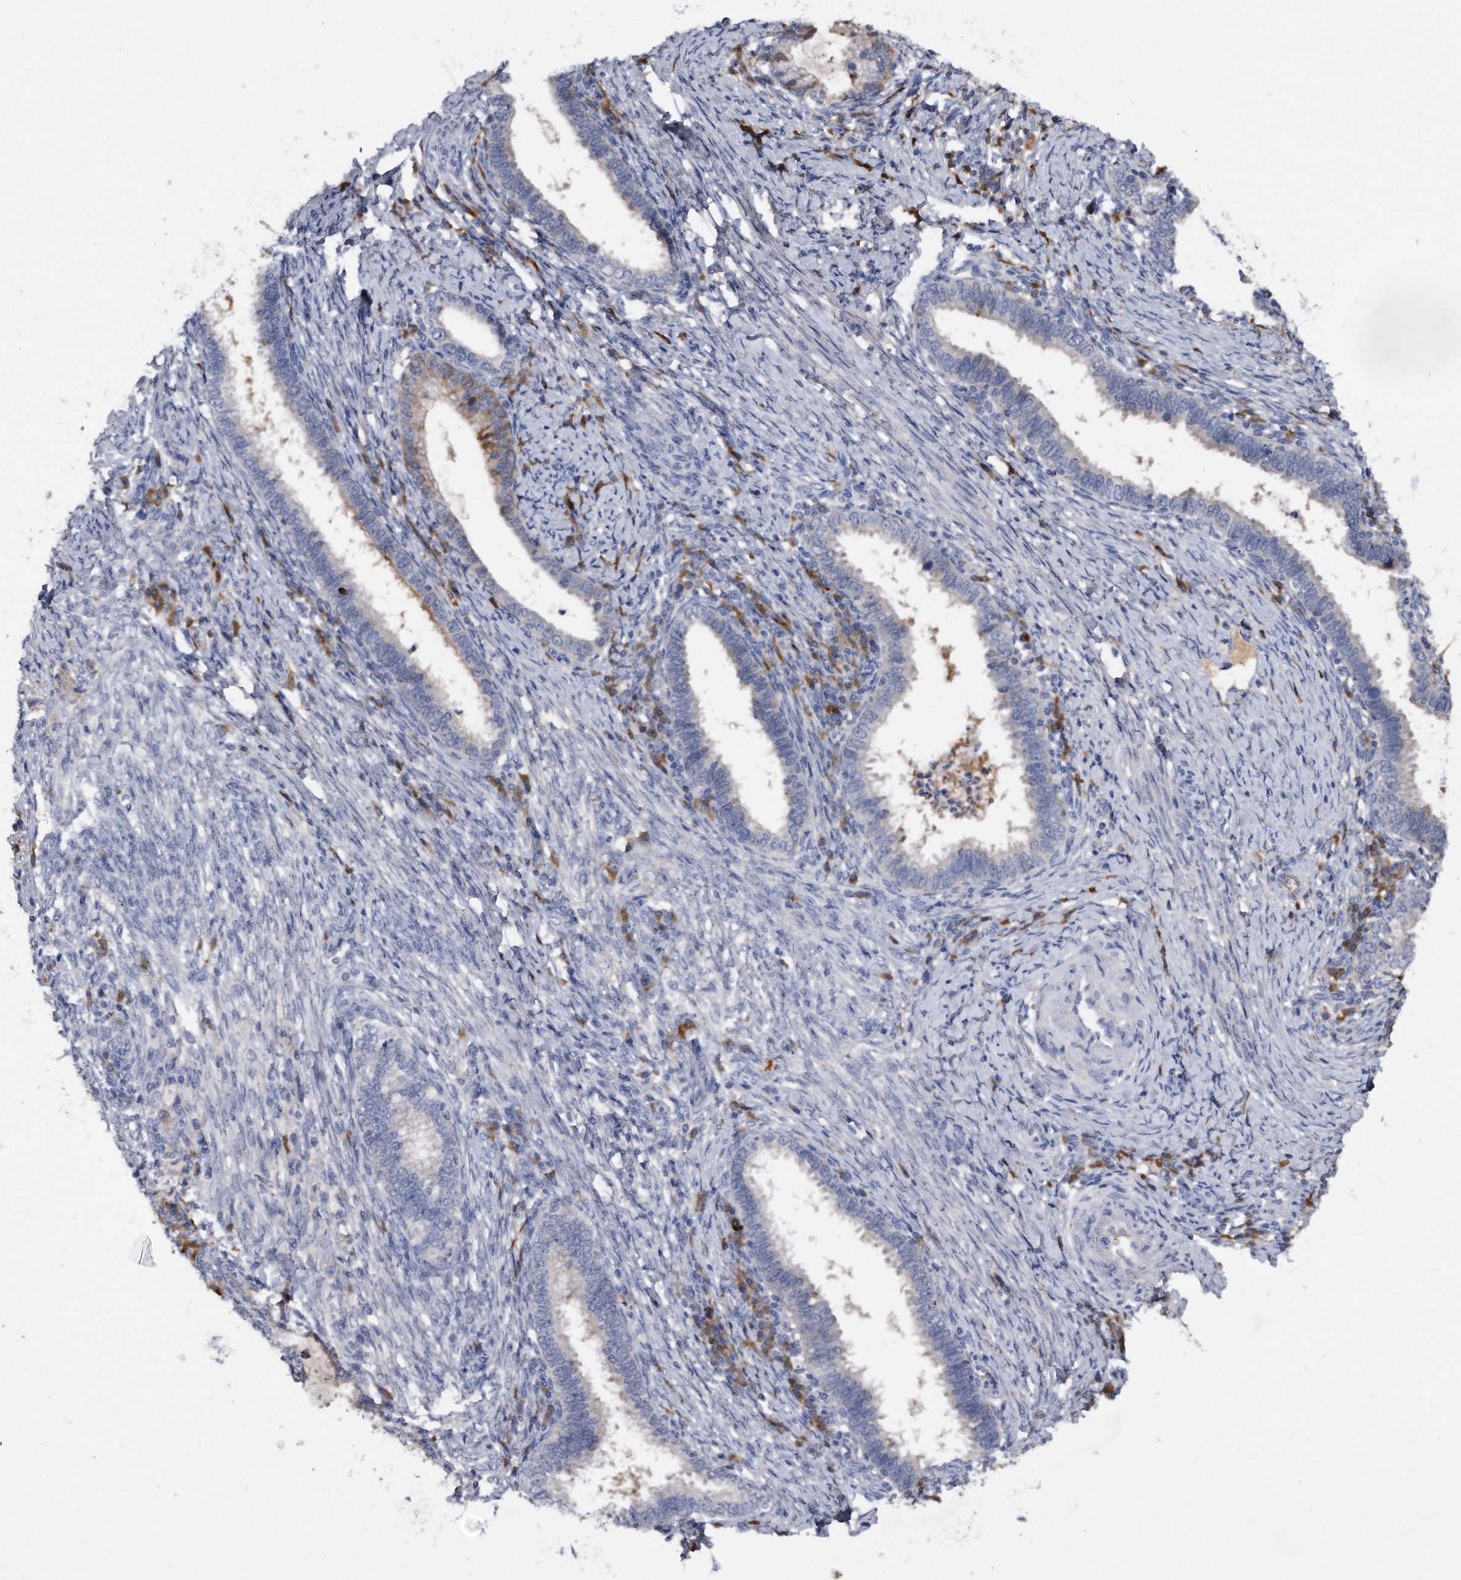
{"staining": {"intensity": "moderate", "quantity": "<25%", "location": "cytoplasmic/membranous"}, "tissue": "cervical cancer", "cell_type": "Tumor cells", "image_type": "cancer", "snomed": [{"axis": "morphology", "description": "Adenocarcinoma, NOS"}, {"axis": "topography", "description": "Cervix"}], "caption": "This is an image of immunohistochemistry staining of cervical cancer, which shows moderate positivity in the cytoplasmic/membranous of tumor cells.", "gene": "ASNS", "patient": {"sex": "female", "age": 36}}